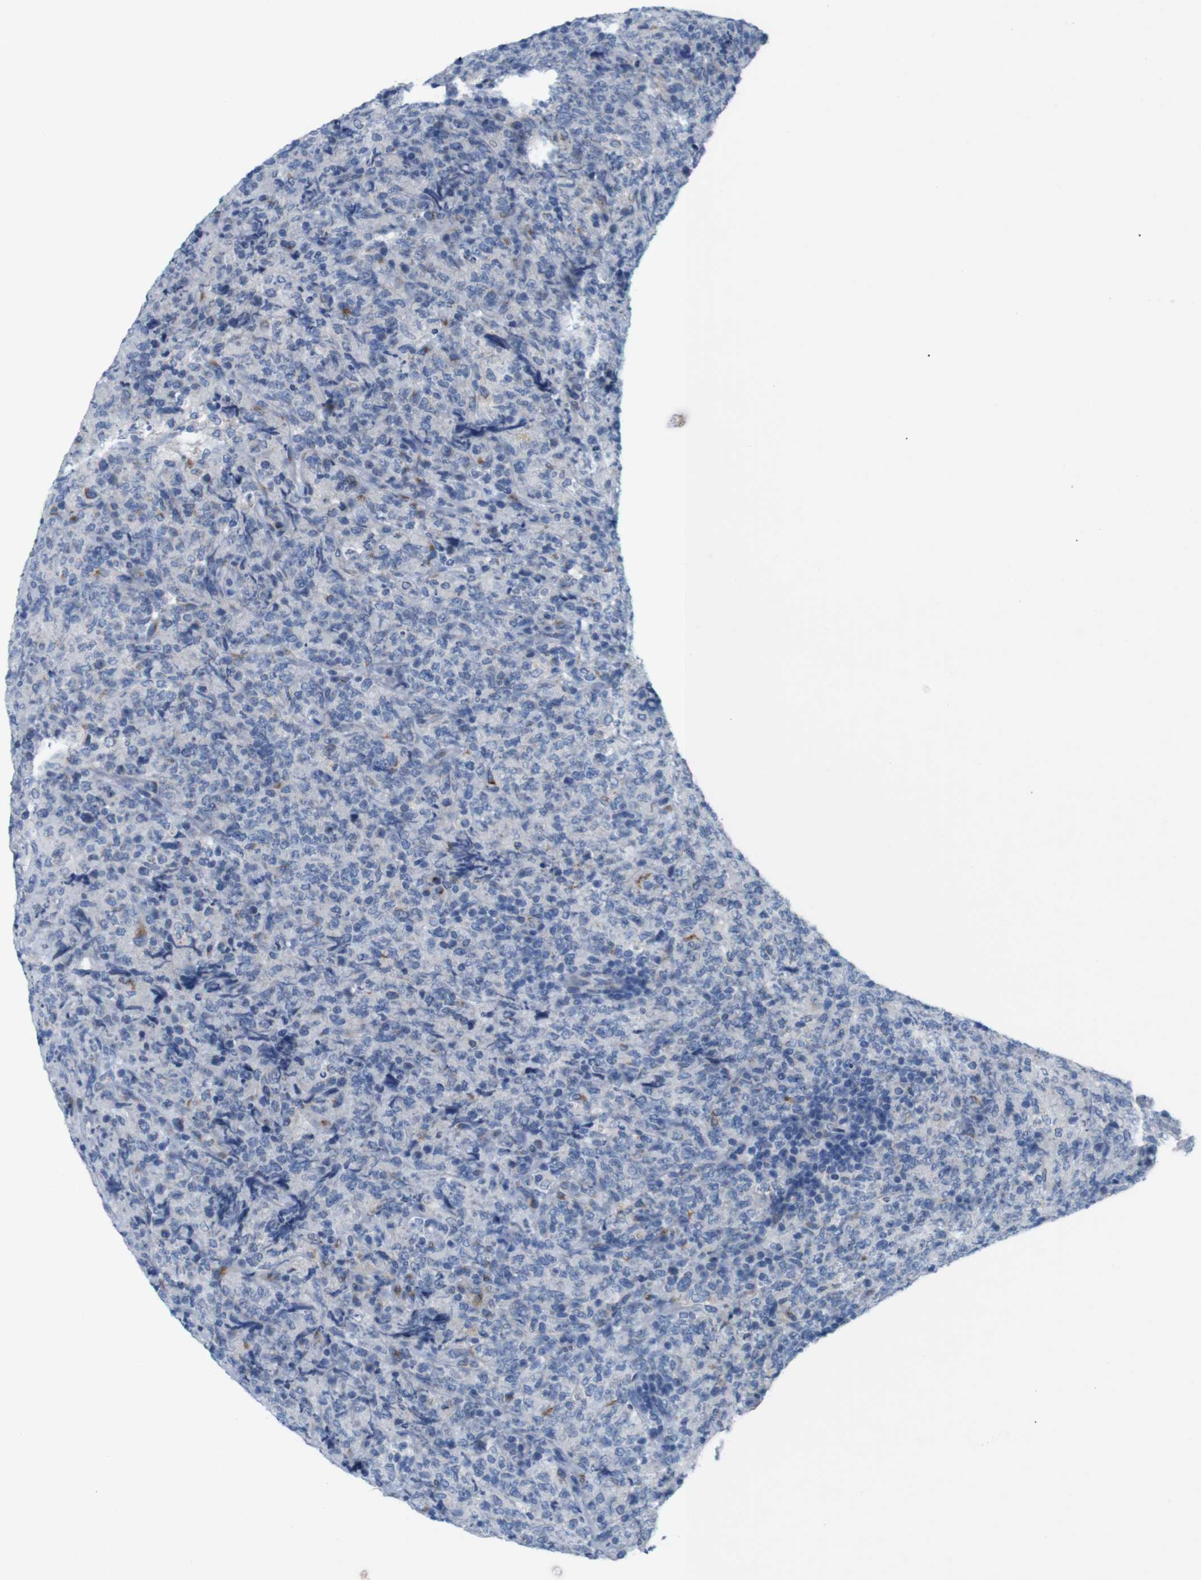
{"staining": {"intensity": "moderate", "quantity": "<25%", "location": "cytoplasmic/membranous"}, "tissue": "lymphoma", "cell_type": "Tumor cells", "image_type": "cancer", "snomed": [{"axis": "morphology", "description": "Malignant lymphoma, non-Hodgkin's type, High grade"}, {"axis": "topography", "description": "Tonsil"}], "caption": "DAB (3,3'-diaminobenzidine) immunohistochemical staining of human malignant lymphoma, non-Hodgkin's type (high-grade) exhibits moderate cytoplasmic/membranous protein staining in approximately <25% of tumor cells.", "gene": "GOLGA2", "patient": {"sex": "female", "age": 36}}